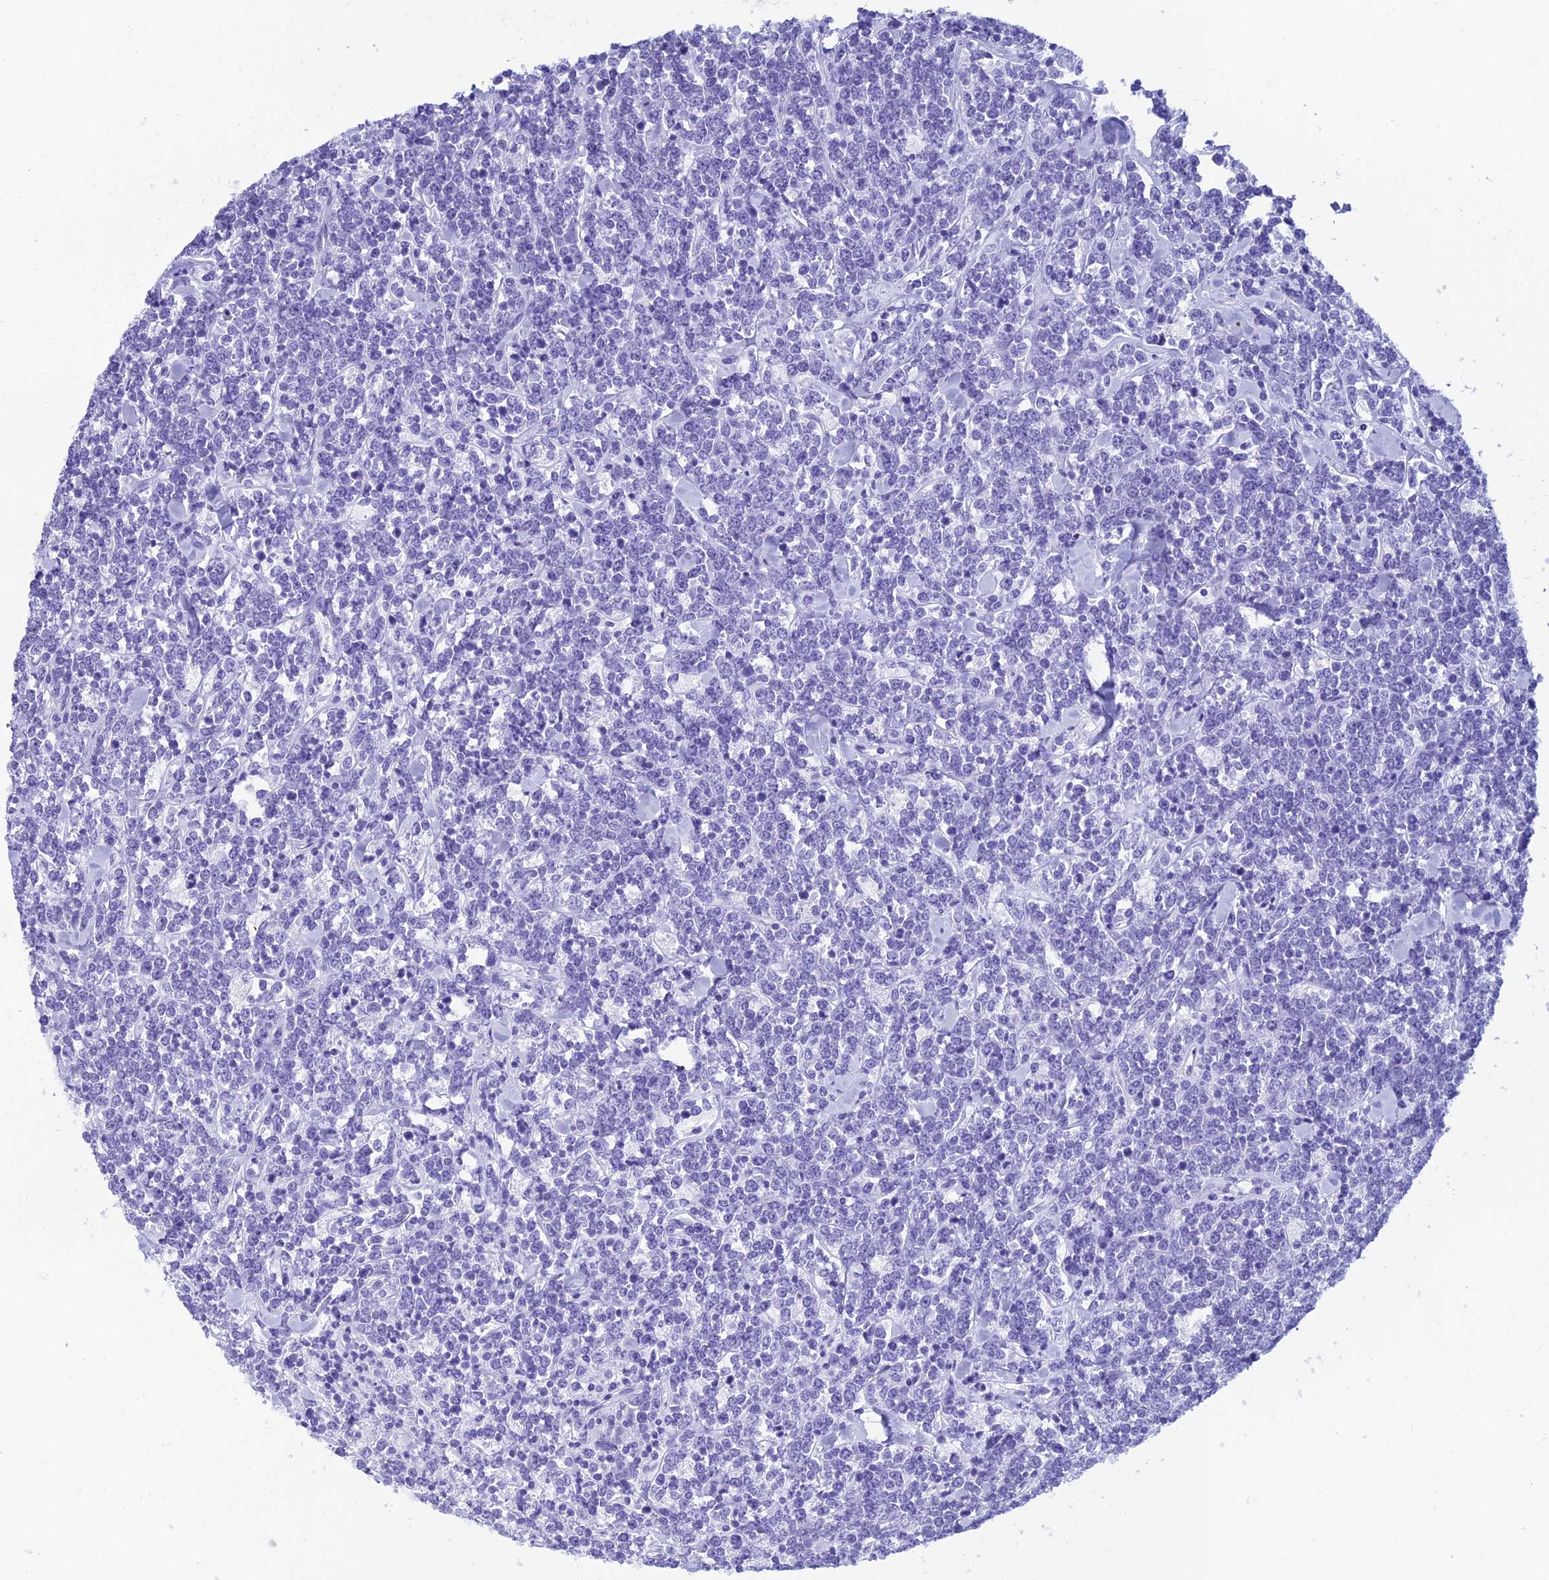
{"staining": {"intensity": "negative", "quantity": "none", "location": "none"}, "tissue": "lymphoma", "cell_type": "Tumor cells", "image_type": "cancer", "snomed": [{"axis": "morphology", "description": "Malignant lymphoma, non-Hodgkin's type, High grade"}, {"axis": "topography", "description": "Small intestine"}], "caption": "Immunohistochemistry of human malignant lymphoma, non-Hodgkin's type (high-grade) displays no positivity in tumor cells.", "gene": "GRWD1", "patient": {"sex": "male", "age": 8}}